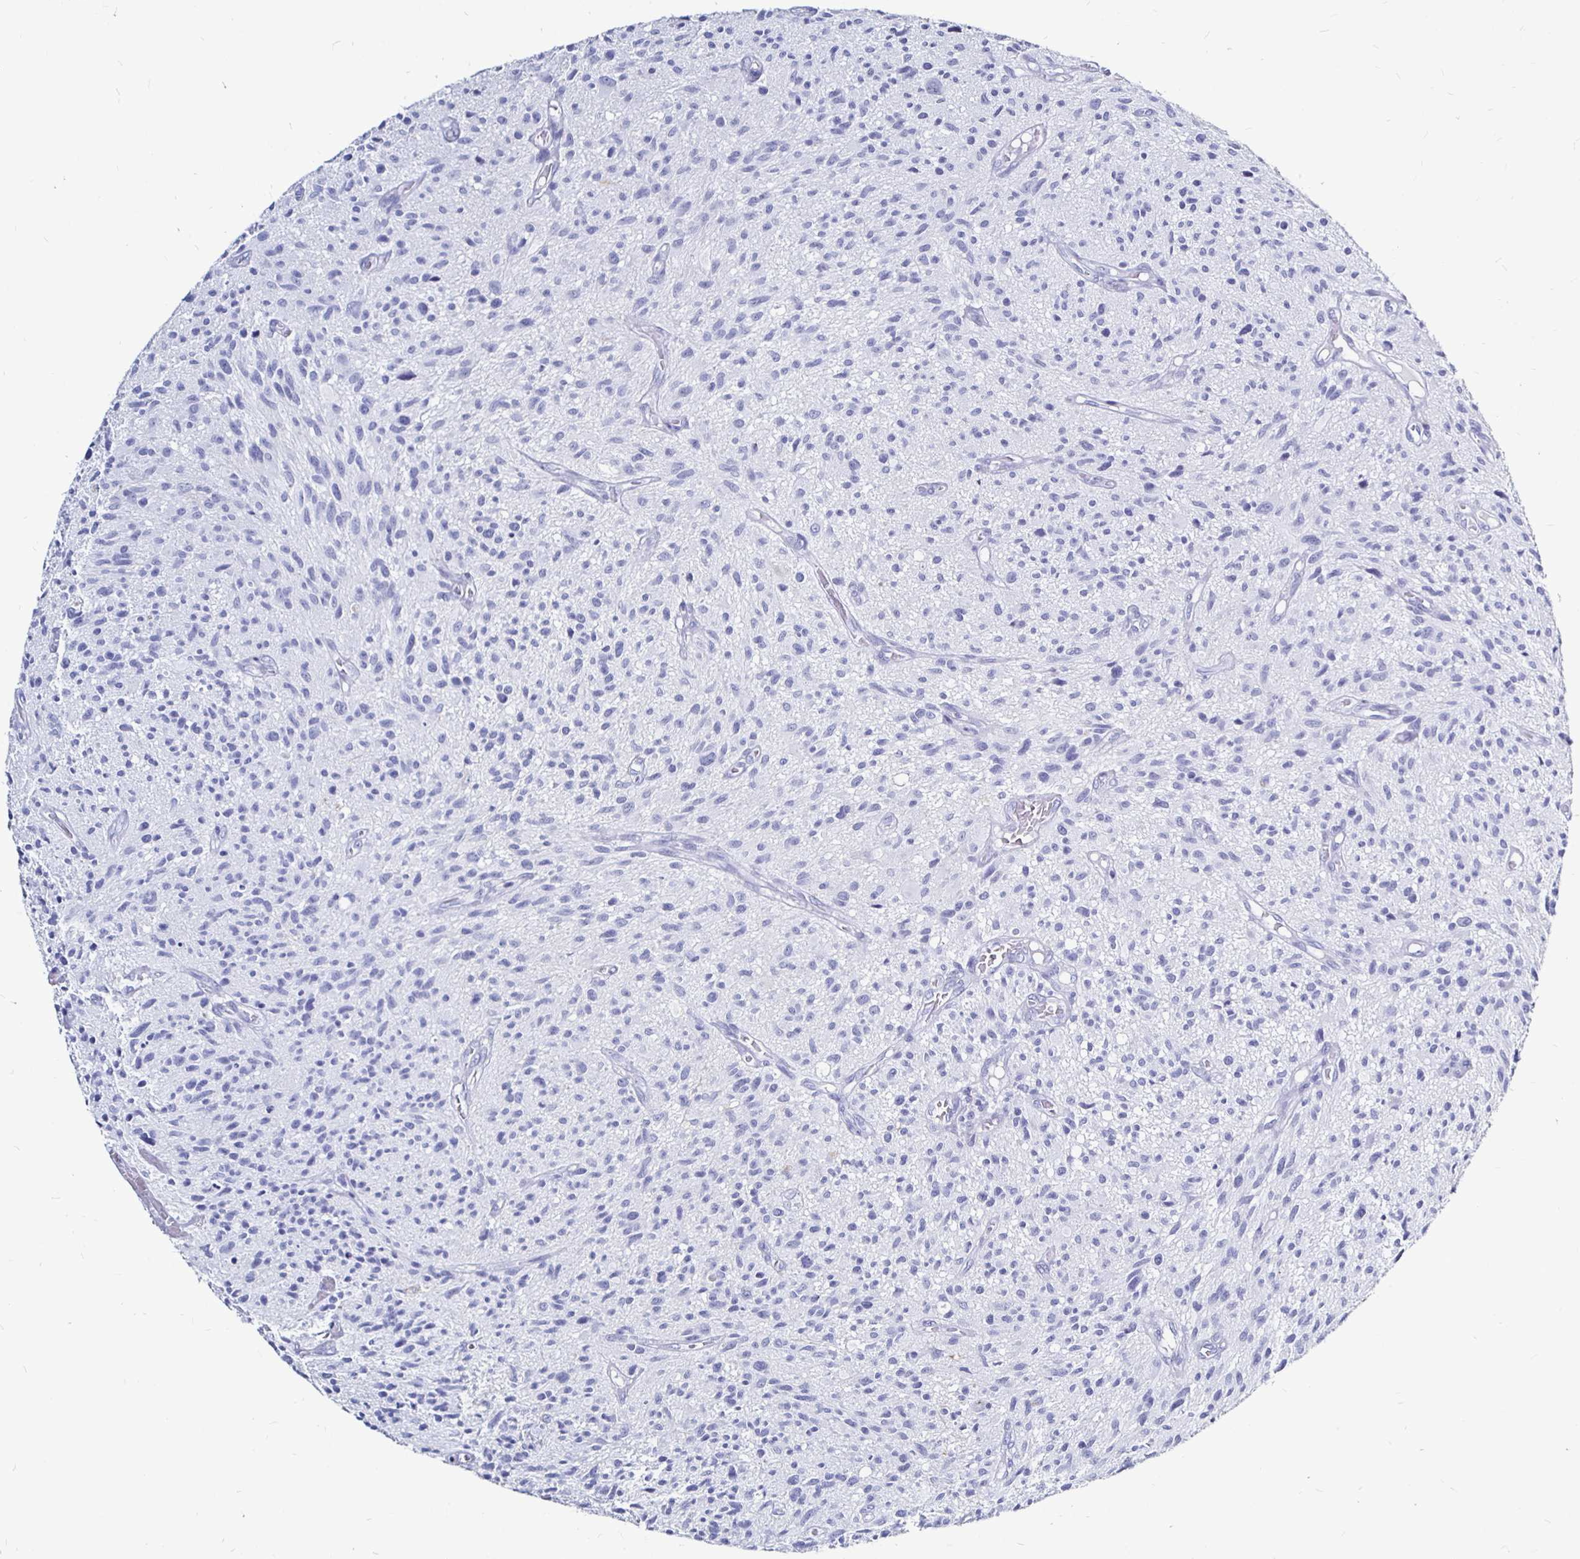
{"staining": {"intensity": "negative", "quantity": "none", "location": "none"}, "tissue": "glioma", "cell_type": "Tumor cells", "image_type": "cancer", "snomed": [{"axis": "morphology", "description": "Glioma, malignant, High grade"}, {"axis": "topography", "description": "Brain"}], "caption": "Tumor cells show no significant positivity in malignant glioma (high-grade).", "gene": "LUZP4", "patient": {"sex": "male", "age": 75}}